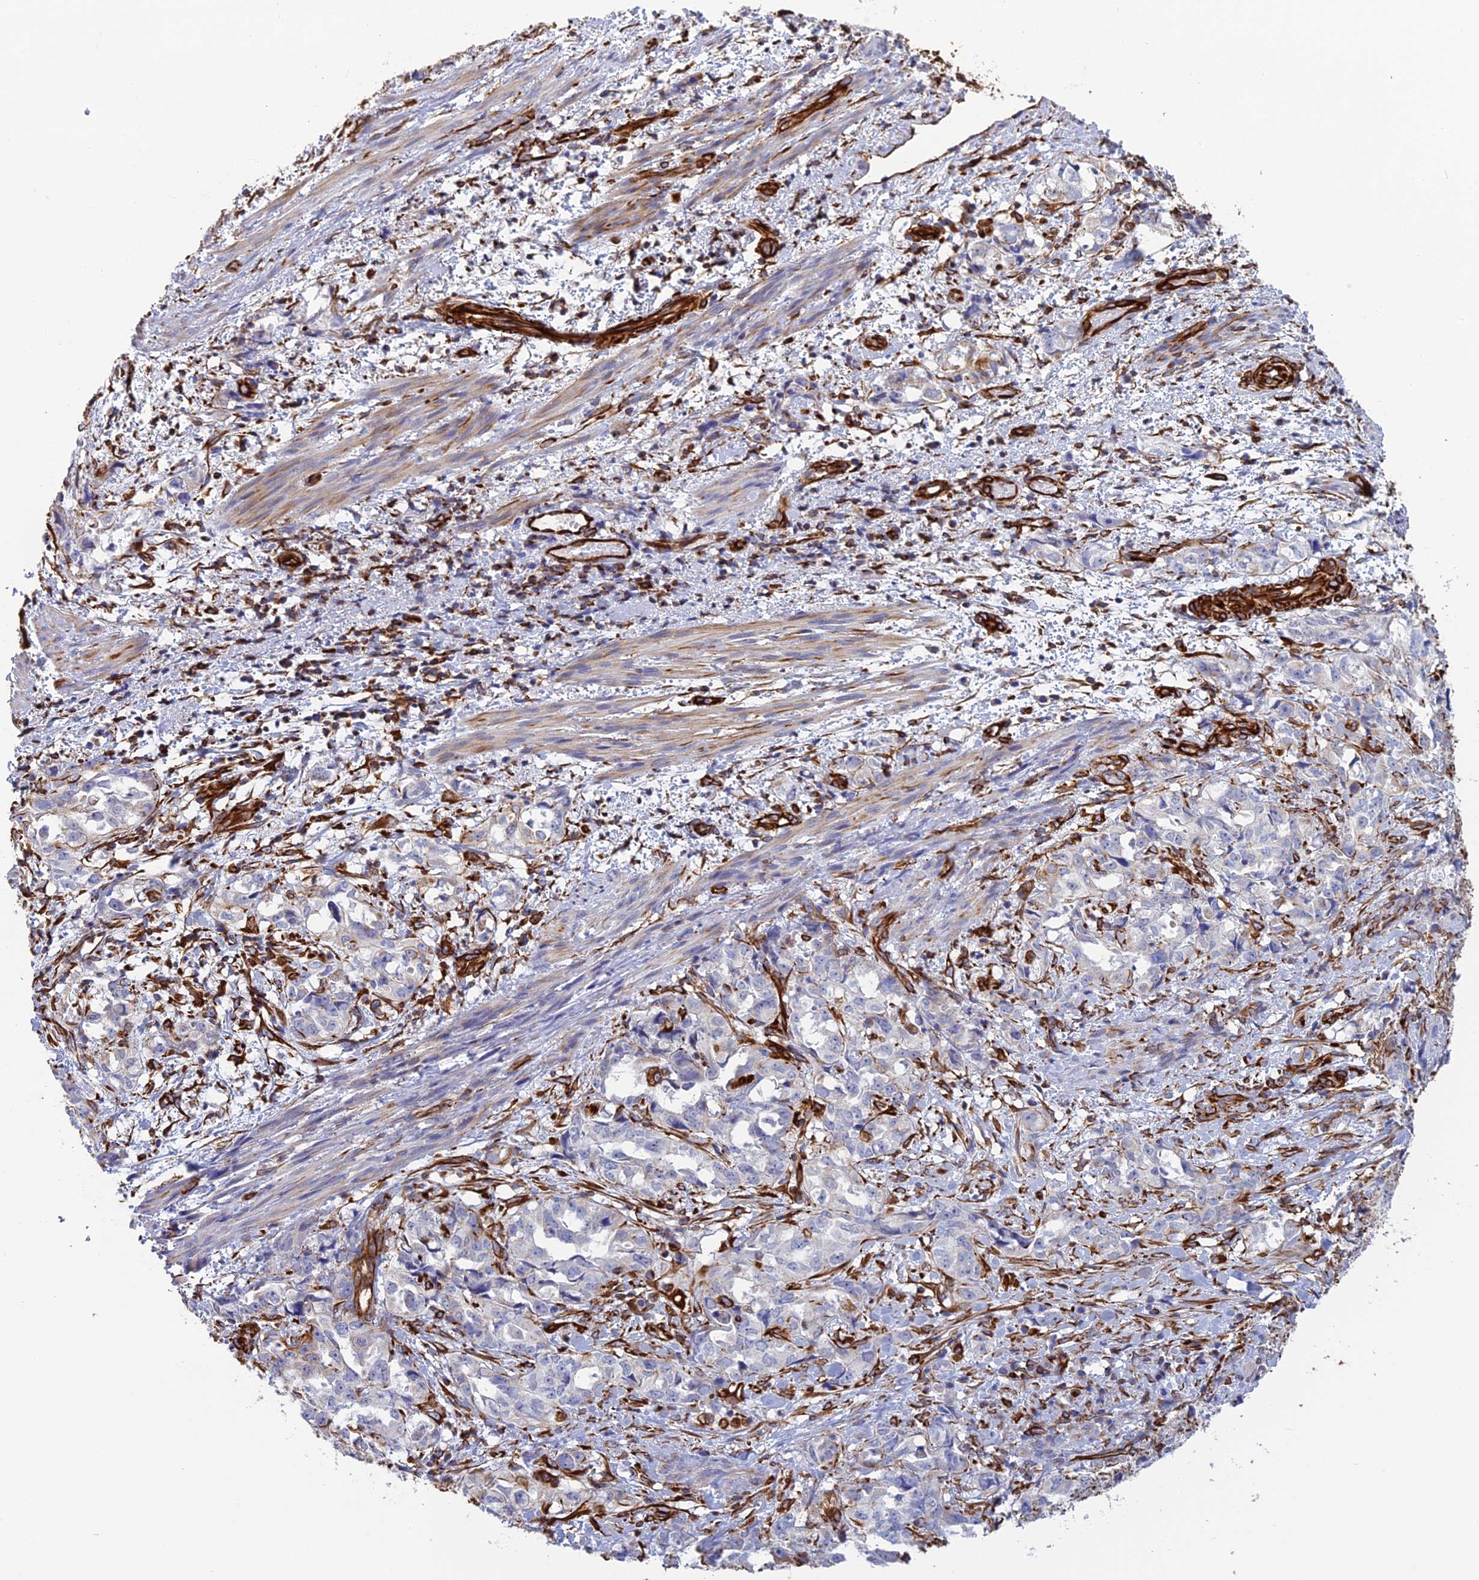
{"staining": {"intensity": "negative", "quantity": "none", "location": "none"}, "tissue": "endometrial cancer", "cell_type": "Tumor cells", "image_type": "cancer", "snomed": [{"axis": "morphology", "description": "Adenocarcinoma, NOS"}, {"axis": "topography", "description": "Endometrium"}], "caption": "High power microscopy photomicrograph of an IHC histopathology image of adenocarcinoma (endometrial), revealing no significant expression in tumor cells.", "gene": "FBXL20", "patient": {"sex": "female", "age": 65}}